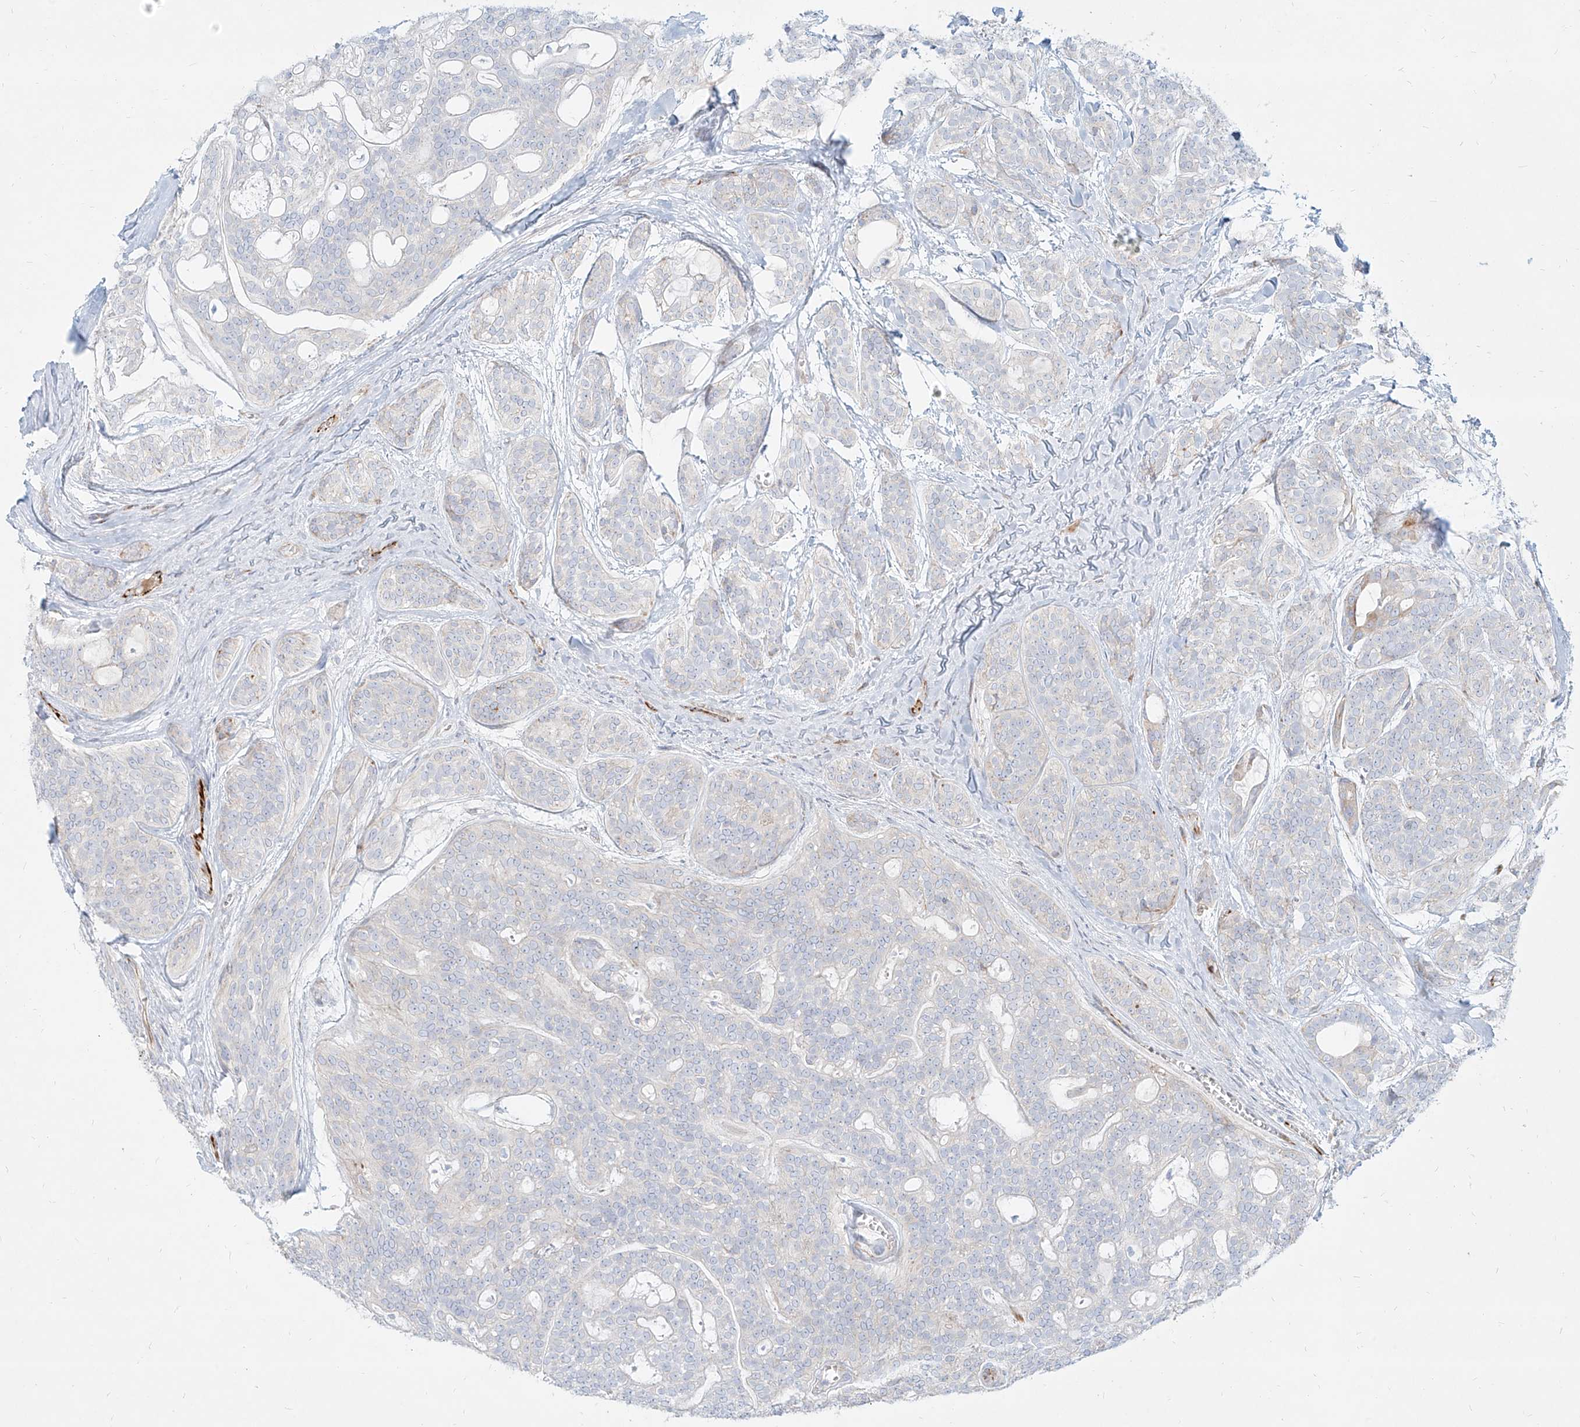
{"staining": {"intensity": "negative", "quantity": "none", "location": "none"}, "tissue": "head and neck cancer", "cell_type": "Tumor cells", "image_type": "cancer", "snomed": [{"axis": "morphology", "description": "Adenocarcinoma, NOS"}, {"axis": "topography", "description": "Head-Neck"}], "caption": "Tumor cells show no significant expression in head and neck cancer. Nuclei are stained in blue.", "gene": "MTX2", "patient": {"sex": "male", "age": 66}}